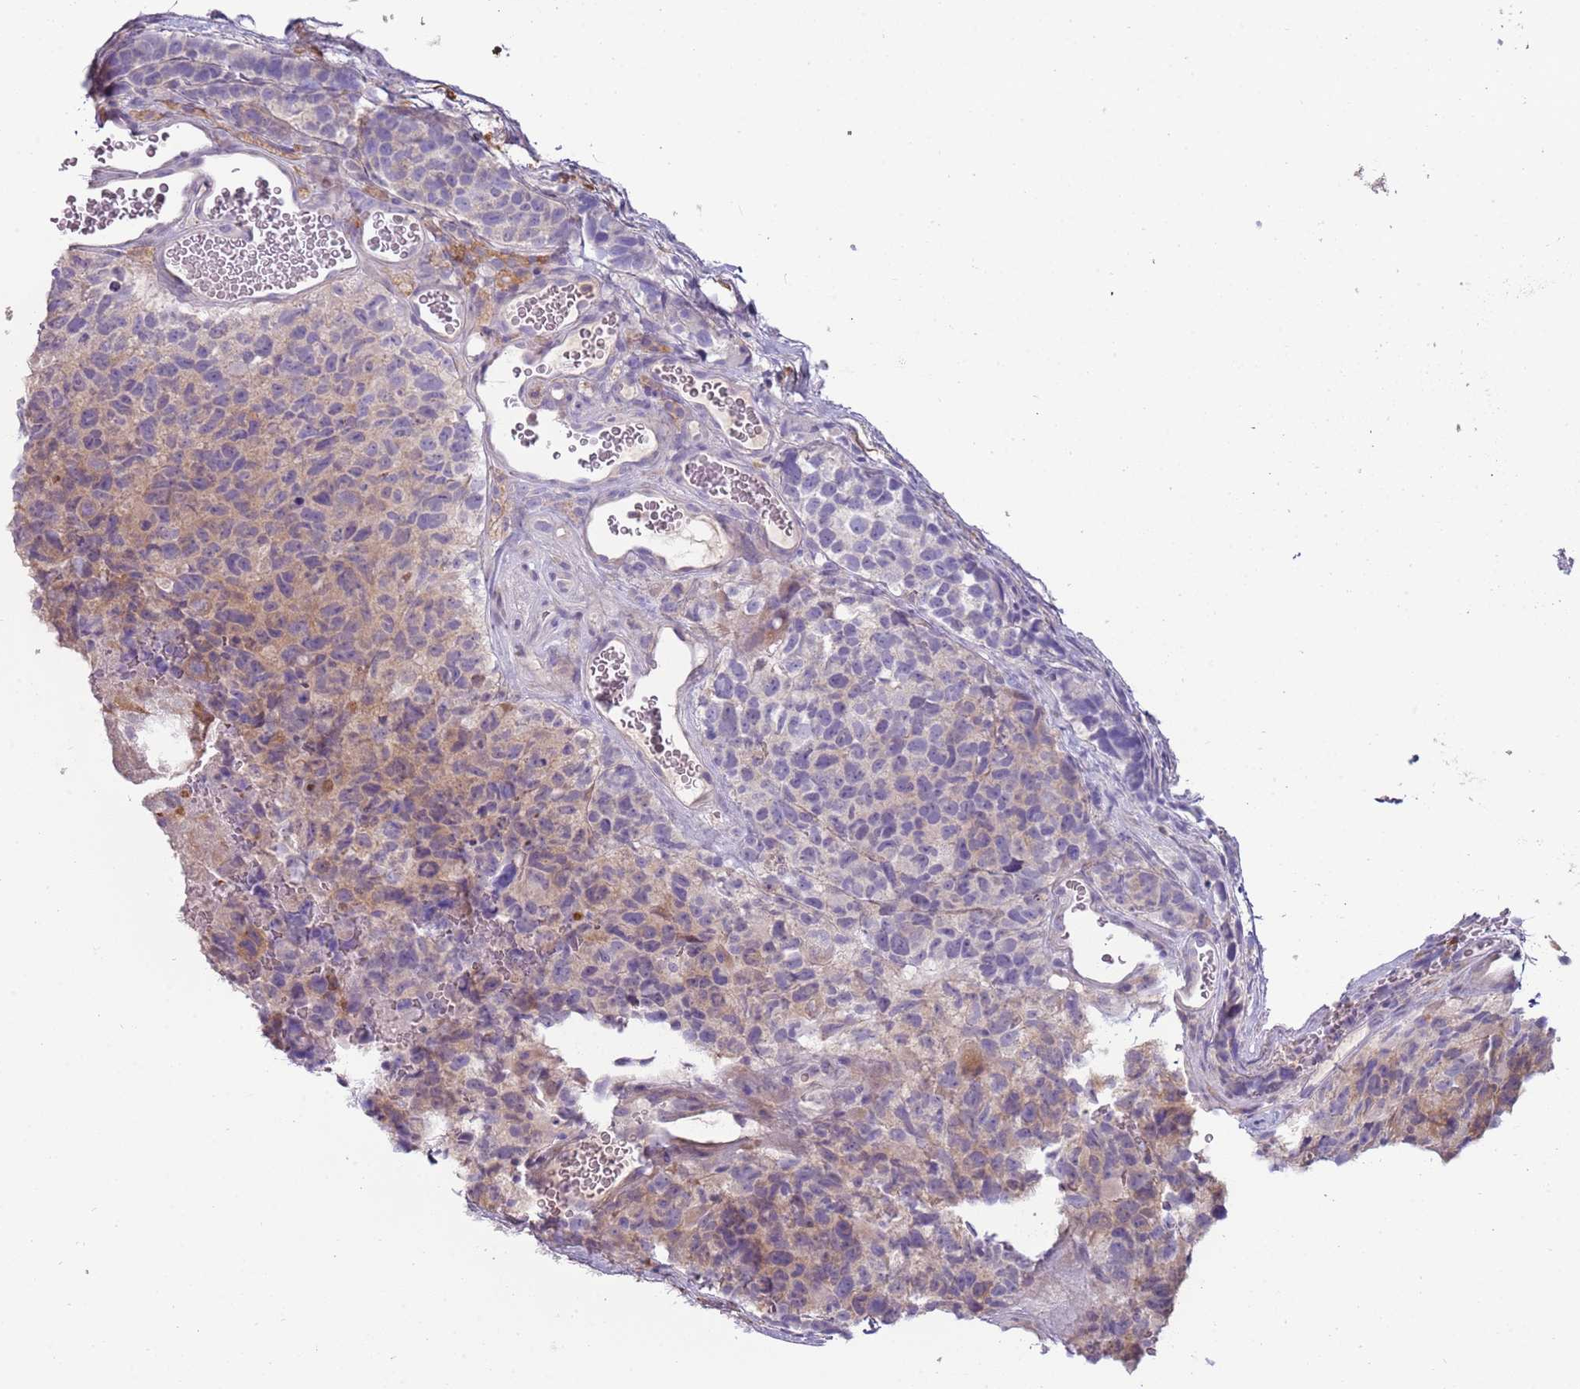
{"staining": {"intensity": "weak", "quantity": "25%-75%", "location": "cytoplasmic/membranous"}, "tissue": "glioma", "cell_type": "Tumor cells", "image_type": "cancer", "snomed": [{"axis": "morphology", "description": "Glioma, malignant, High grade"}, {"axis": "topography", "description": "Brain"}], "caption": "The immunohistochemical stain shows weak cytoplasmic/membranous staining in tumor cells of glioma tissue. (DAB (3,3'-diaminobenzidine) IHC with brightfield microscopy, high magnification).", "gene": "ARHGAP5", "patient": {"sex": "male", "age": 69}}